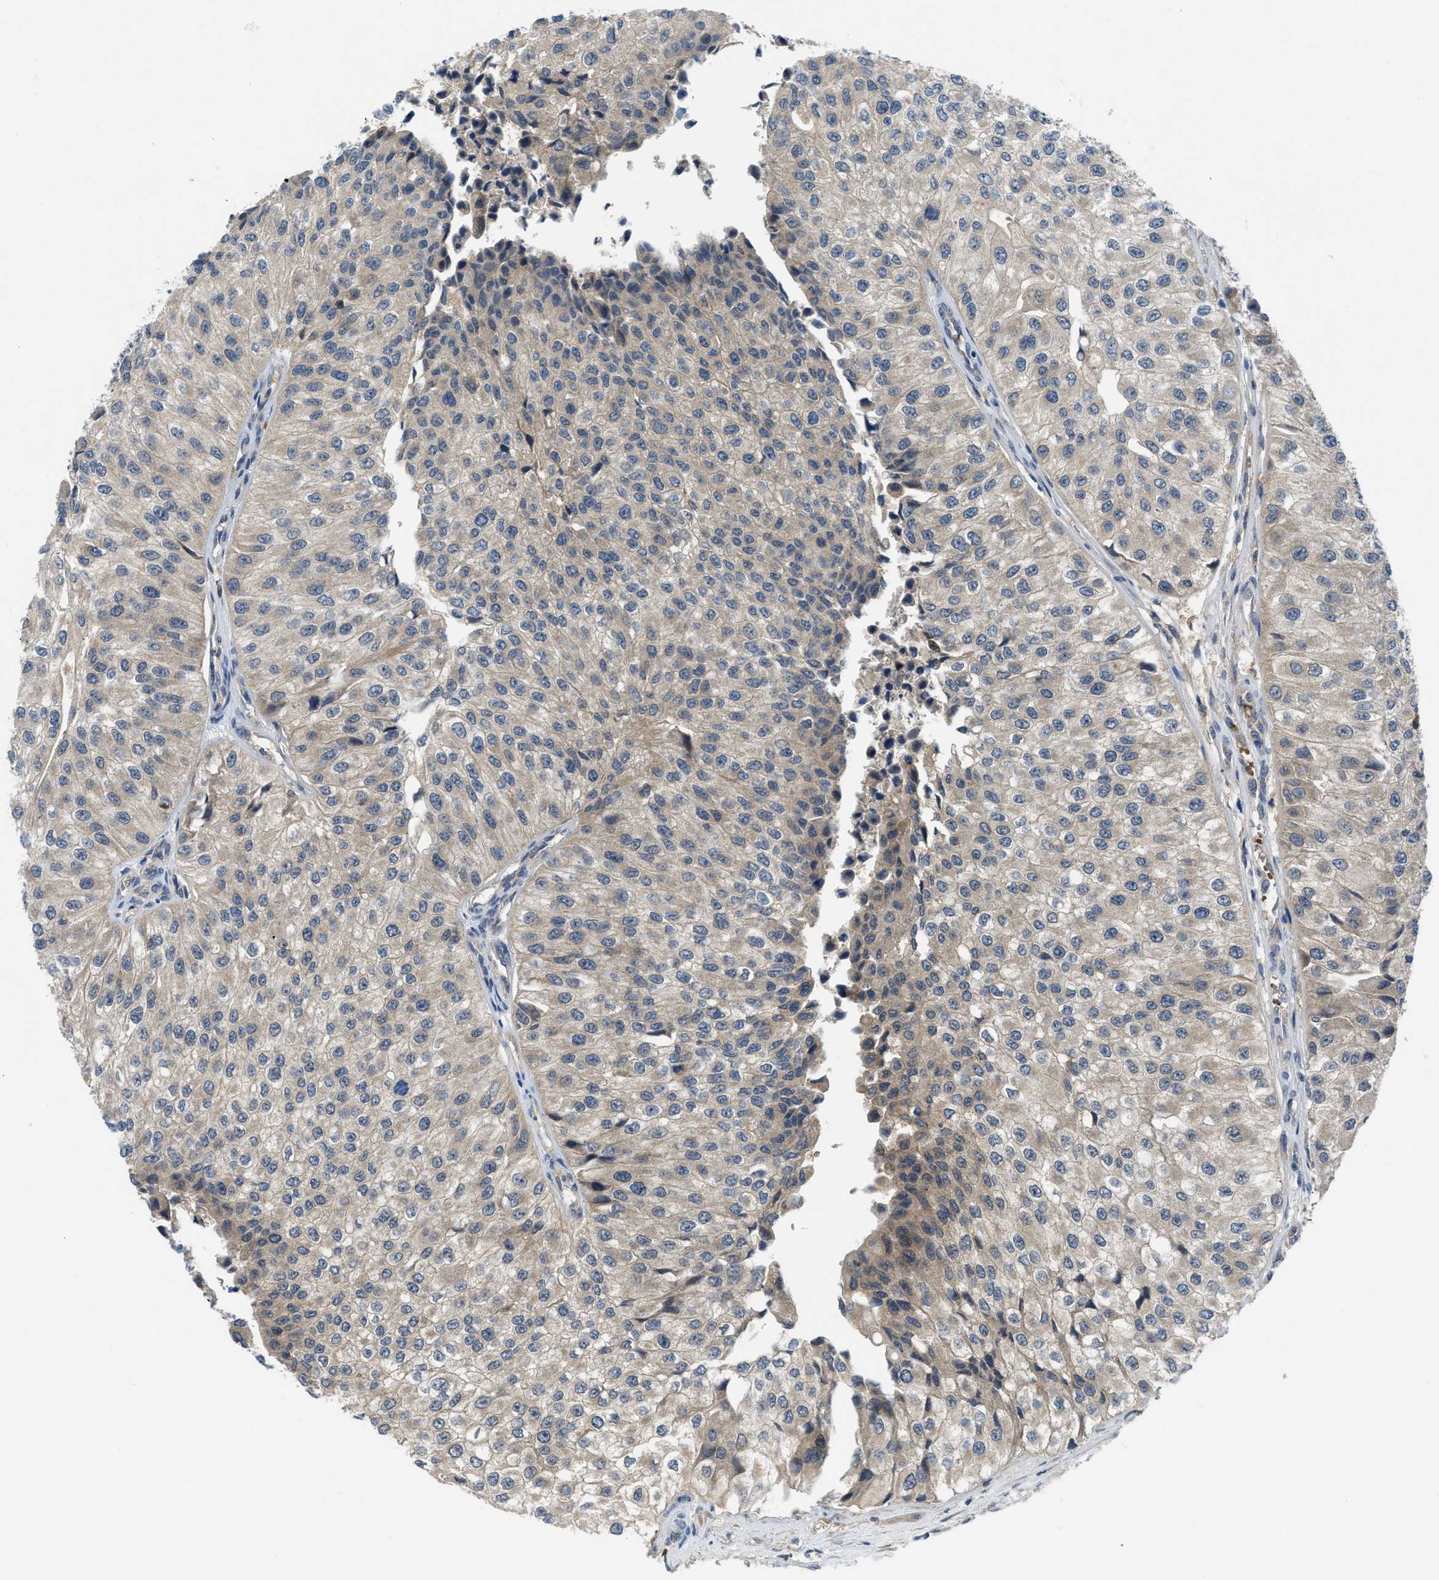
{"staining": {"intensity": "weak", "quantity": ">75%", "location": "cytoplasmic/membranous"}, "tissue": "urothelial cancer", "cell_type": "Tumor cells", "image_type": "cancer", "snomed": [{"axis": "morphology", "description": "Urothelial carcinoma, High grade"}, {"axis": "topography", "description": "Kidney"}, {"axis": "topography", "description": "Urinary bladder"}], "caption": "High-grade urothelial carcinoma tissue reveals weak cytoplasmic/membranous expression in about >75% of tumor cells, visualized by immunohistochemistry. (Stains: DAB in brown, nuclei in blue, Microscopy: brightfield microscopy at high magnification).", "gene": "PDE7A", "patient": {"sex": "male", "age": 77}}